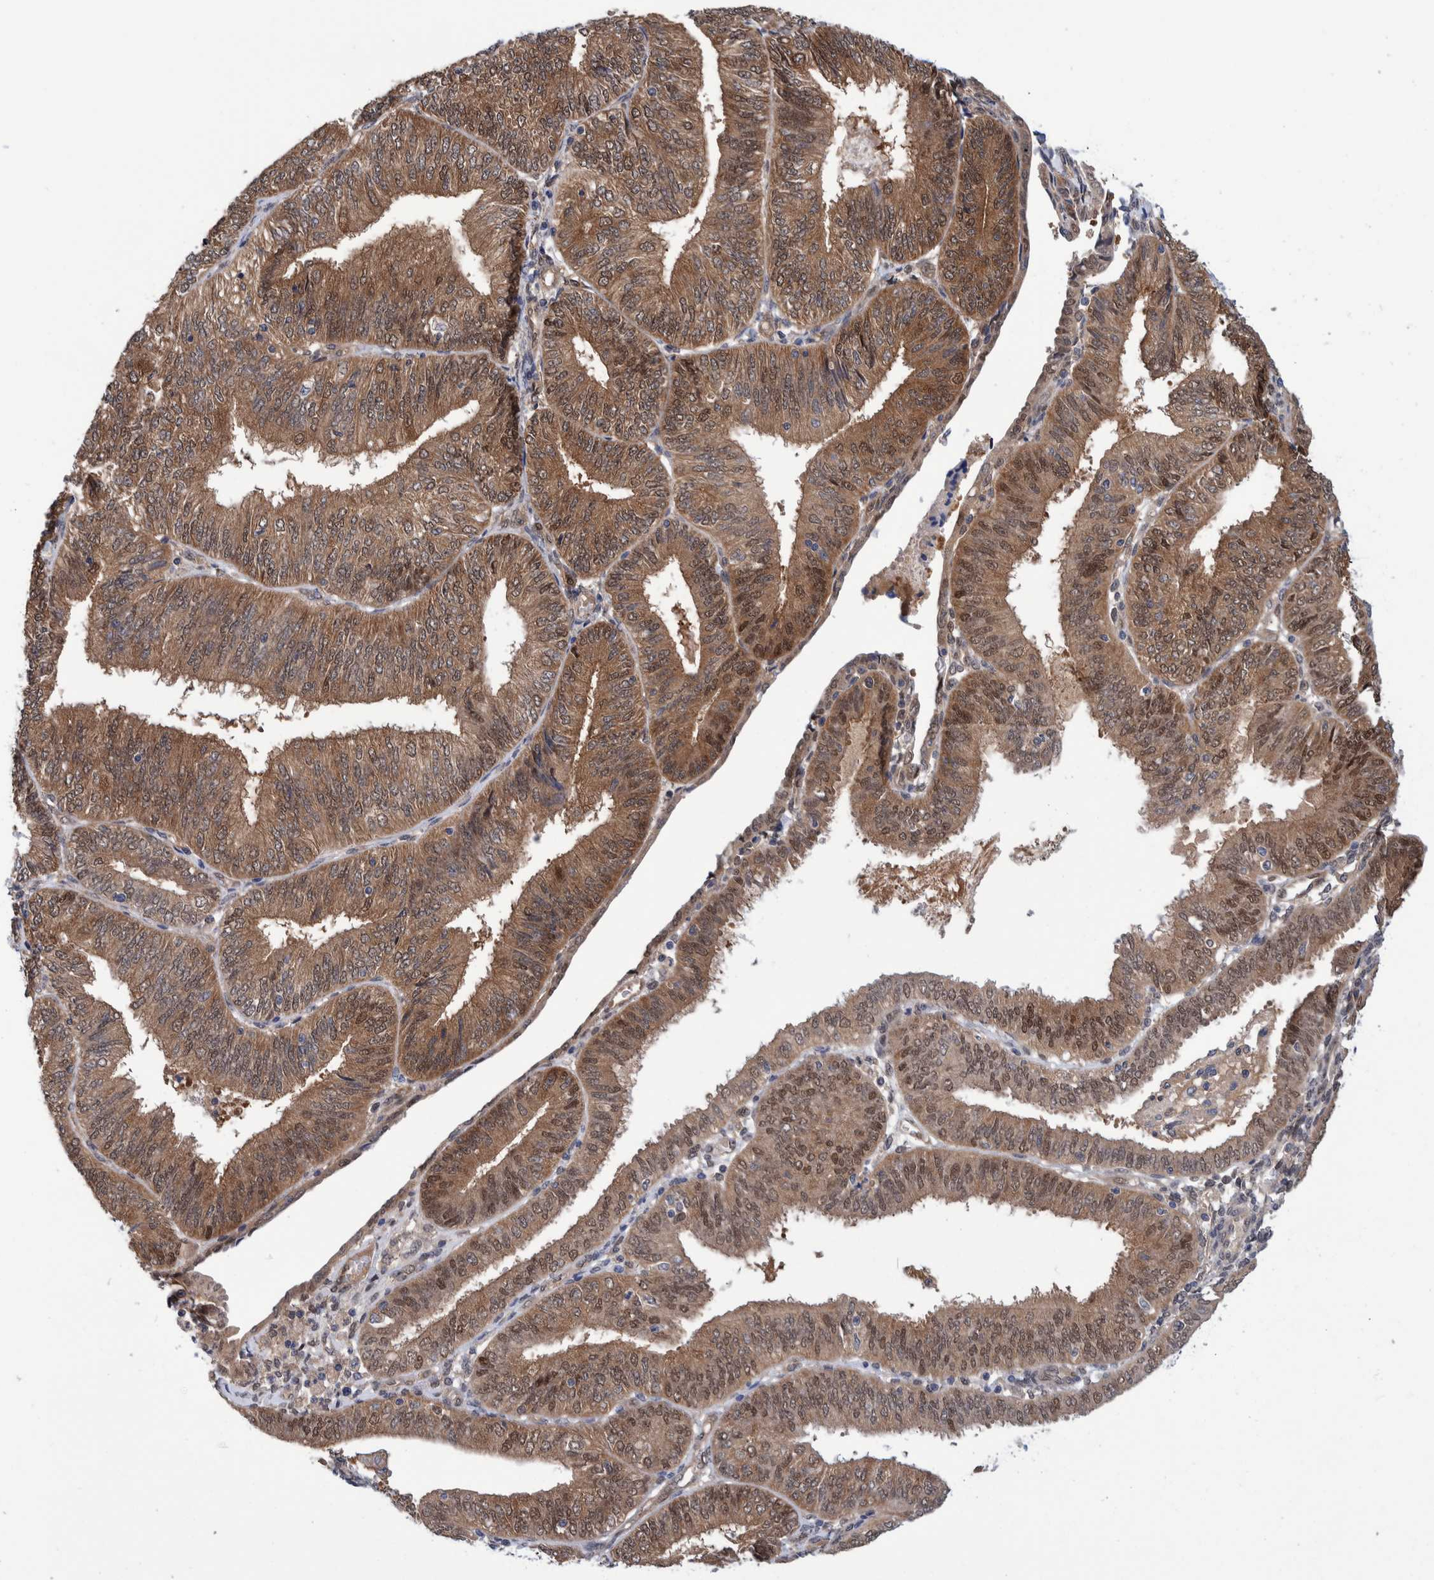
{"staining": {"intensity": "moderate", "quantity": ">75%", "location": "cytoplasmic/membranous"}, "tissue": "endometrial cancer", "cell_type": "Tumor cells", "image_type": "cancer", "snomed": [{"axis": "morphology", "description": "Adenocarcinoma, NOS"}, {"axis": "topography", "description": "Endometrium"}], "caption": "This histopathology image displays IHC staining of endometrial adenocarcinoma, with medium moderate cytoplasmic/membranous staining in about >75% of tumor cells.", "gene": "PFAS", "patient": {"sex": "female", "age": 58}}